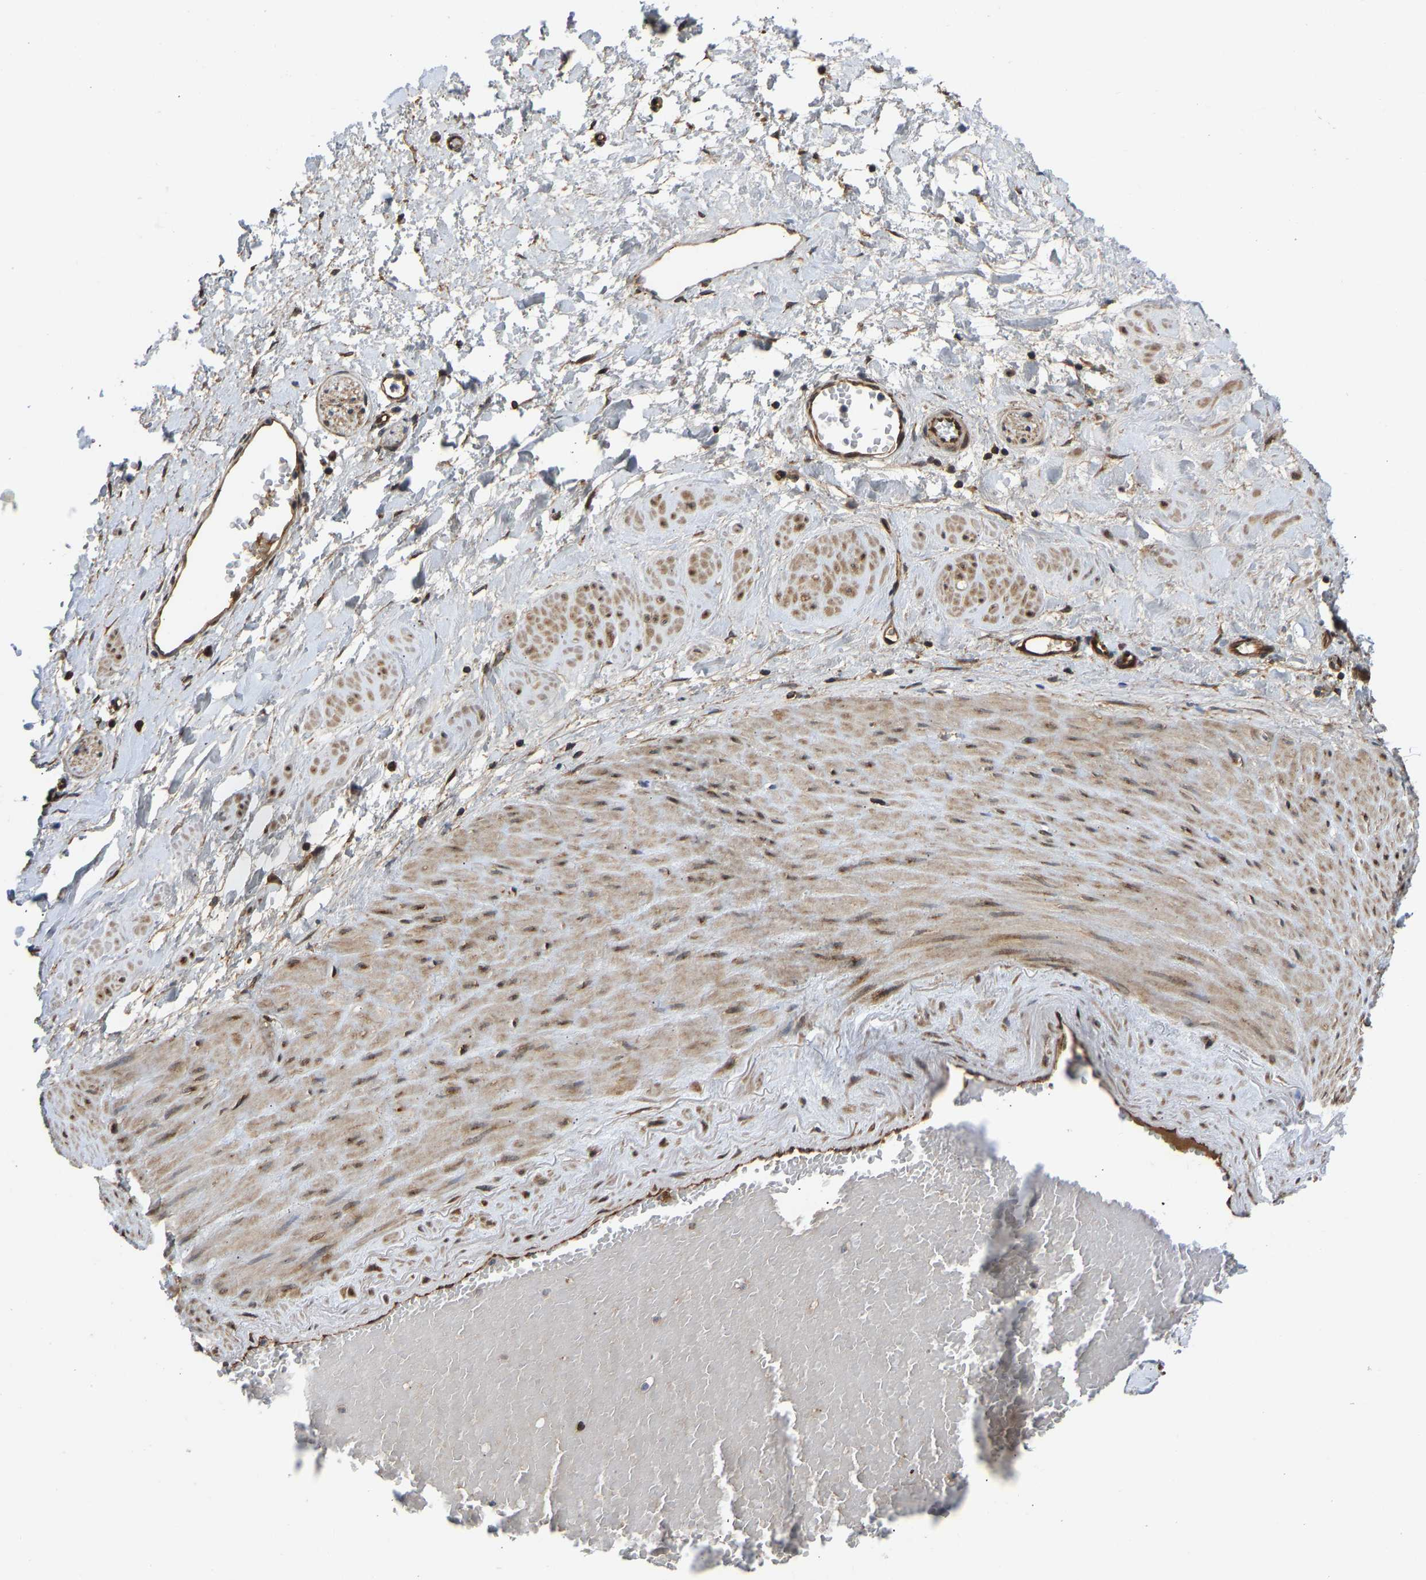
{"staining": {"intensity": "weak", "quantity": ">75%", "location": "cytoplasmic/membranous"}, "tissue": "adipose tissue", "cell_type": "Adipocytes", "image_type": "normal", "snomed": [{"axis": "morphology", "description": "Normal tissue, NOS"}, {"axis": "topography", "description": "Soft tissue"}, {"axis": "topography", "description": "Vascular tissue"}], "caption": "Protein staining reveals weak cytoplasmic/membranous expression in about >75% of adipocytes in benign adipose tissue. The protein is stained brown, and the nuclei are stained in blue (DAB IHC with brightfield microscopy, high magnification).", "gene": "RASGRF2", "patient": {"sex": "female", "age": 35}}